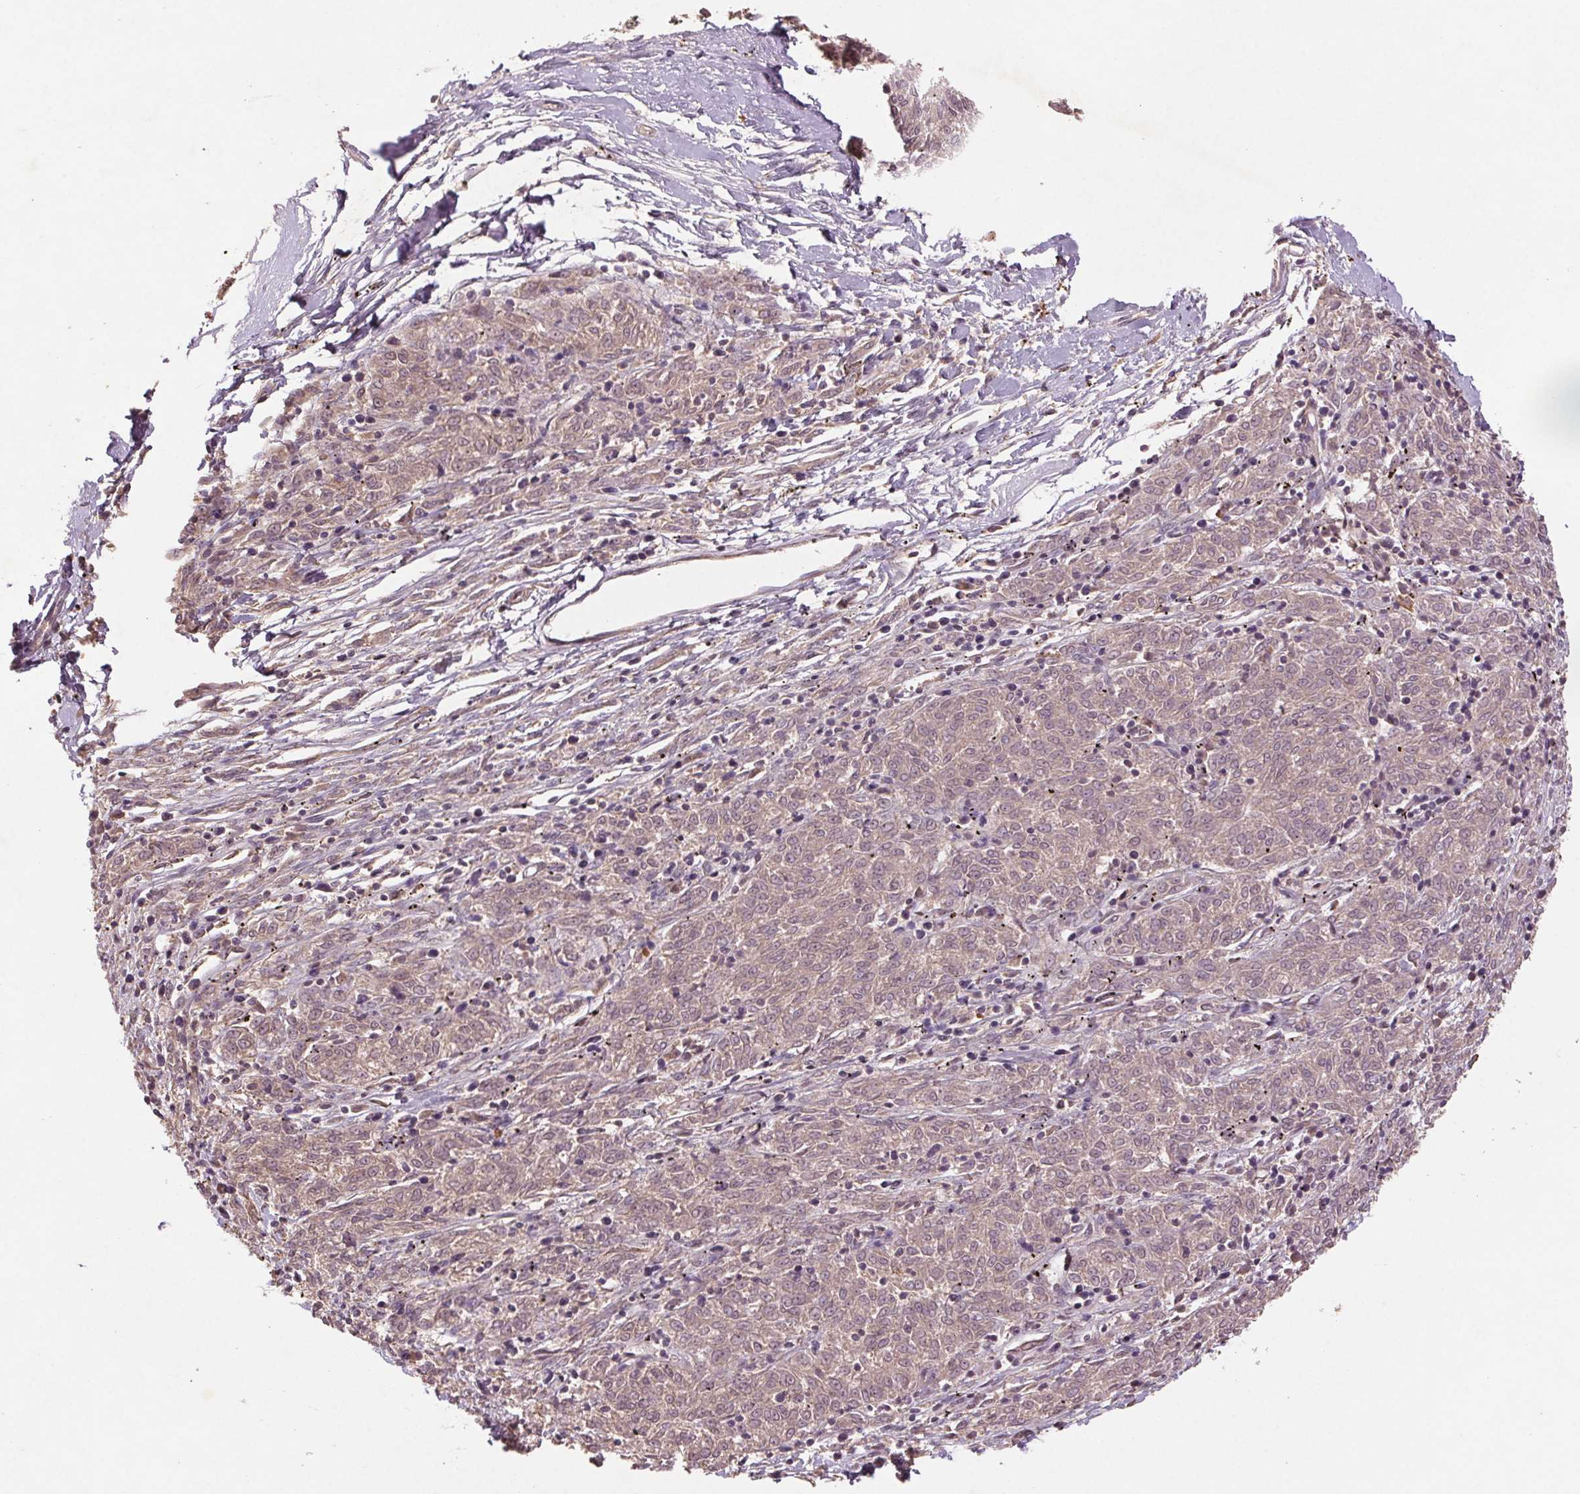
{"staining": {"intensity": "weak", "quantity": ">75%", "location": "cytoplasmic/membranous"}, "tissue": "melanoma", "cell_type": "Tumor cells", "image_type": "cancer", "snomed": [{"axis": "morphology", "description": "Malignant melanoma, NOS"}, {"axis": "topography", "description": "Skin"}], "caption": "This photomicrograph demonstrates malignant melanoma stained with immunohistochemistry (IHC) to label a protein in brown. The cytoplasmic/membranous of tumor cells show weak positivity for the protein. Nuclei are counter-stained blue.", "gene": "SMLR1", "patient": {"sex": "female", "age": 72}}